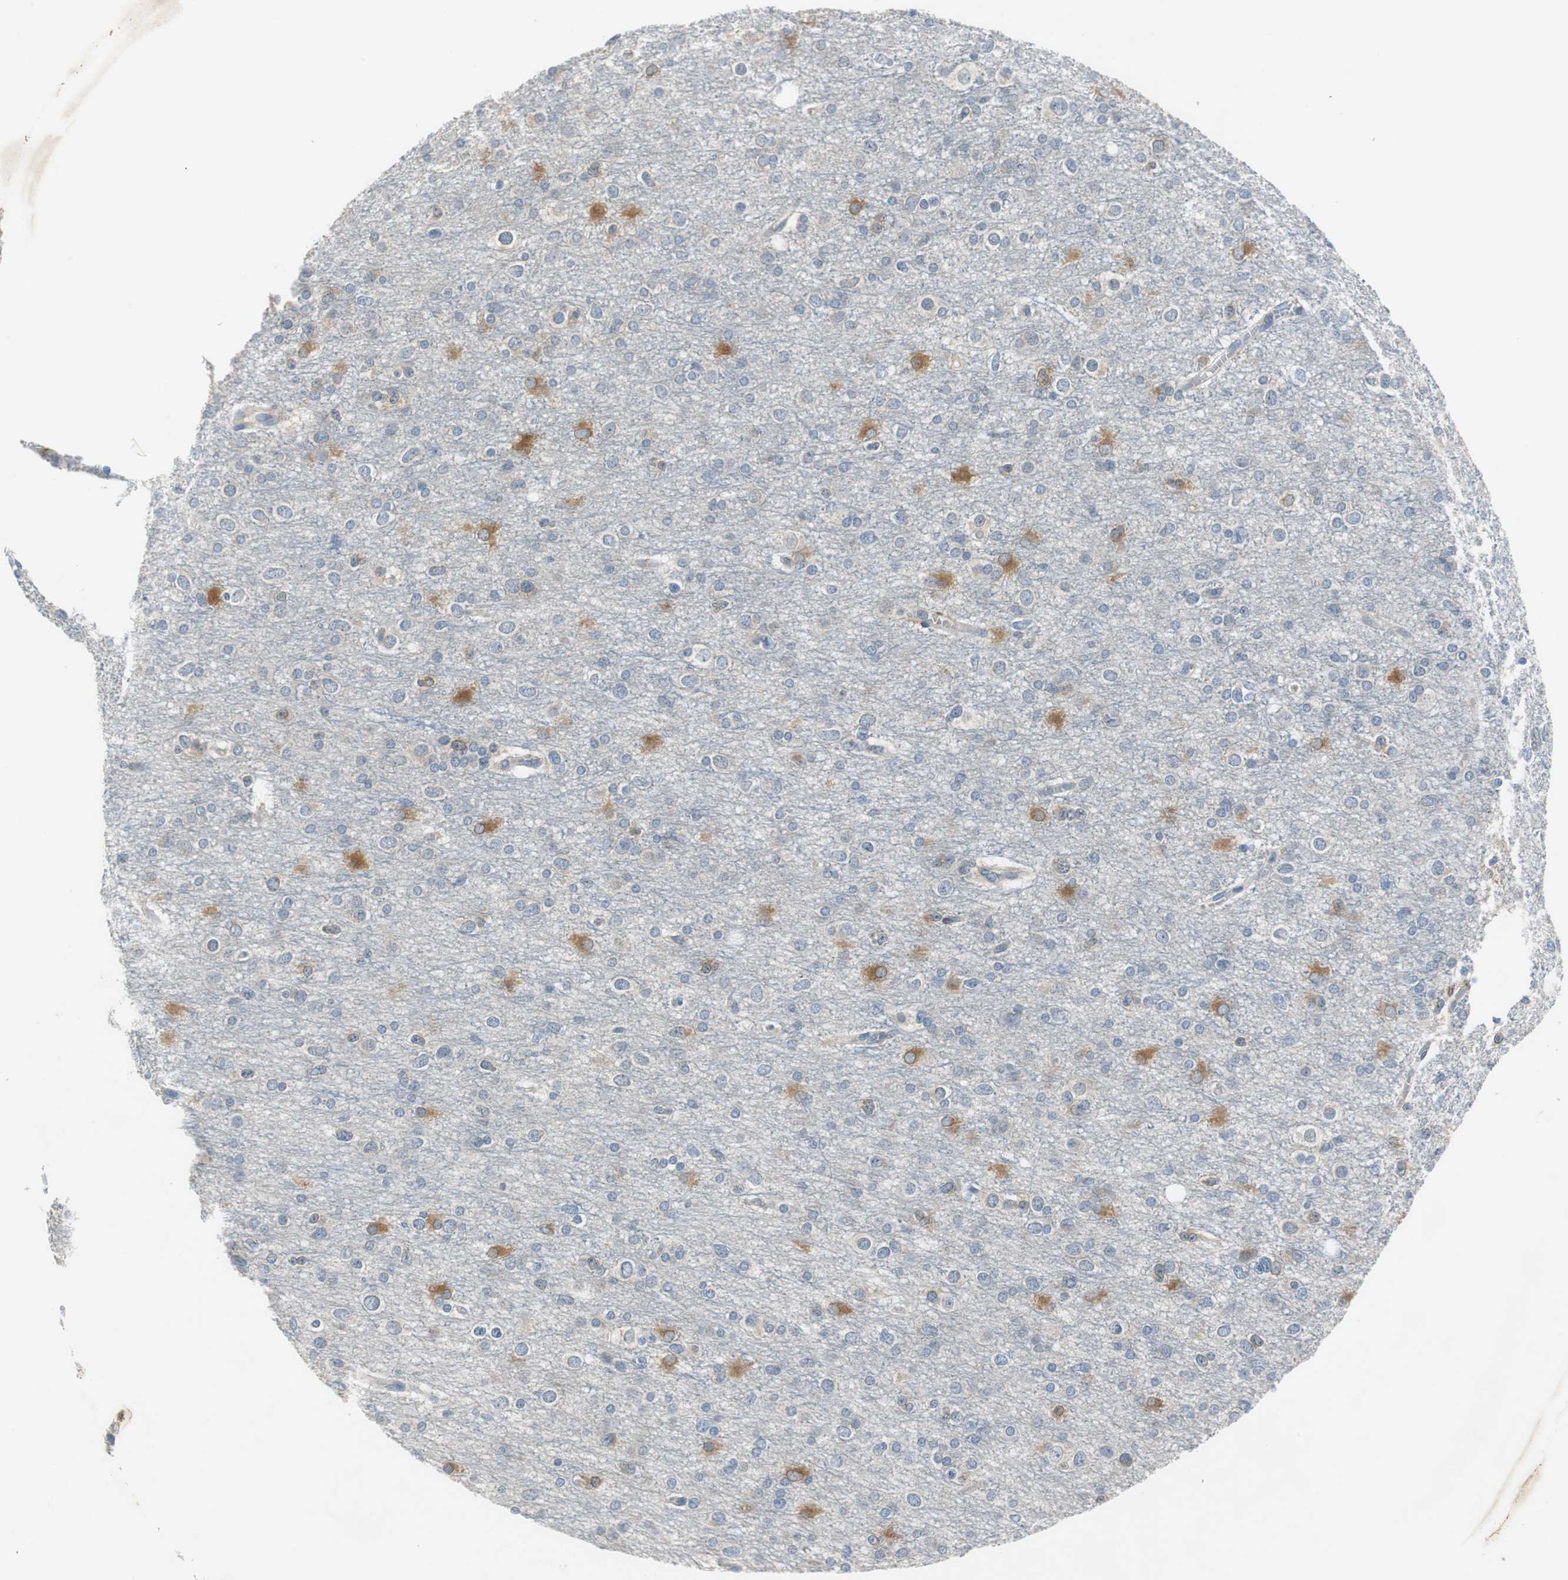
{"staining": {"intensity": "moderate", "quantity": "<25%", "location": "cytoplasmic/membranous"}, "tissue": "glioma", "cell_type": "Tumor cells", "image_type": "cancer", "snomed": [{"axis": "morphology", "description": "Glioma, malignant, Low grade"}, {"axis": "topography", "description": "Brain"}], "caption": "The photomicrograph exhibits immunohistochemical staining of malignant glioma (low-grade). There is moderate cytoplasmic/membranous positivity is present in about <25% of tumor cells.", "gene": "FADS2", "patient": {"sex": "male", "age": 42}}